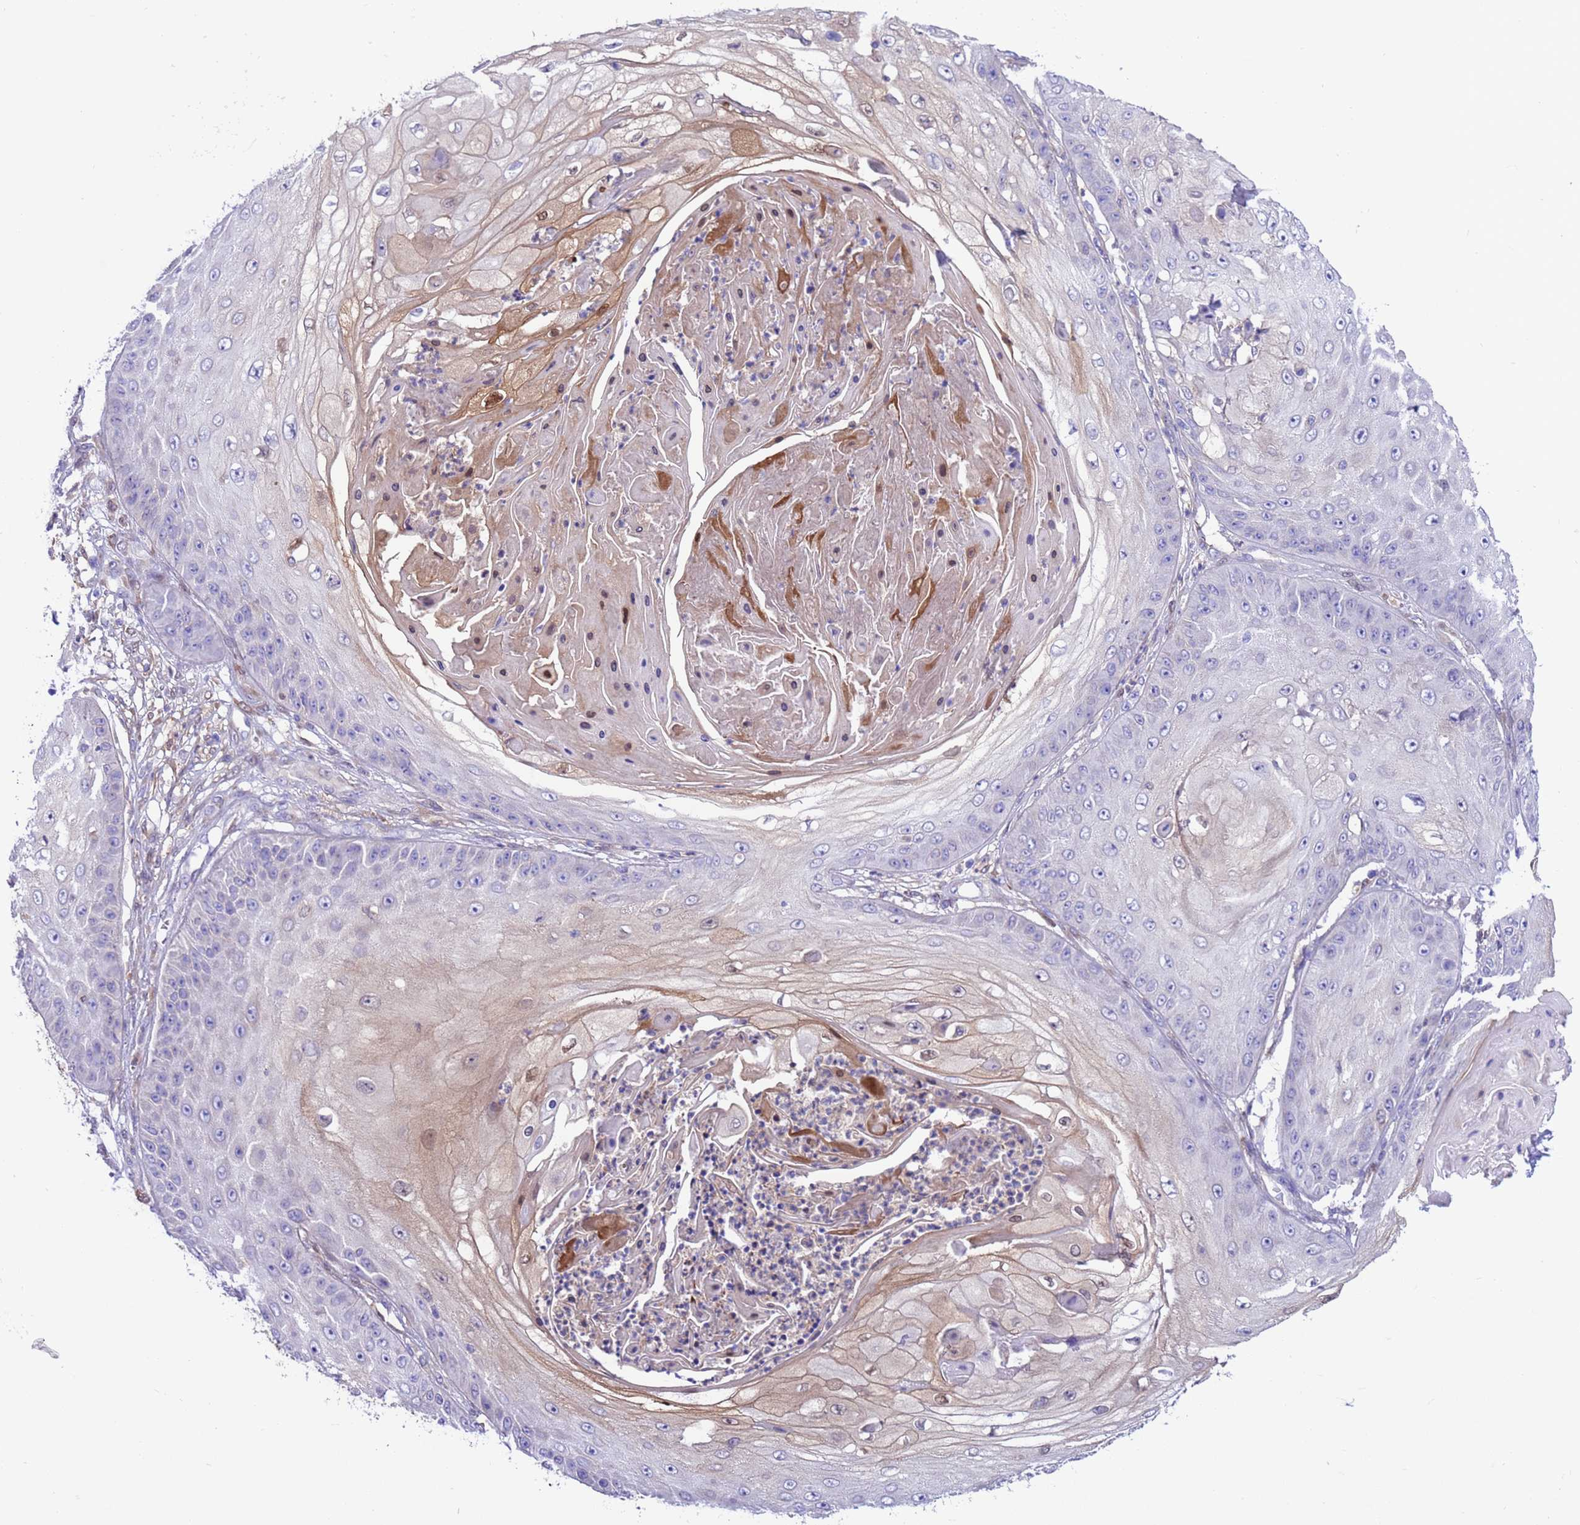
{"staining": {"intensity": "negative", "quantity": "none", "location": "none"}, "tissue": "skin cancer", "cell_type": "Tumor cells", "image_type": "cancer", "snomed": [{"axis": "morphology", "description": "Squamous cell carcinoma, NOS"}, {"axis": "topography", "description": "Skin"}], "caption": "DAB (3,3'-diaminobenzidine) immunohistochemical staining of human squamous cell carcinoma (skin) displays no significant positivity in tumor cells.", "gene": "C6orf47", "patient": {"sex": "male", "age": 70}}